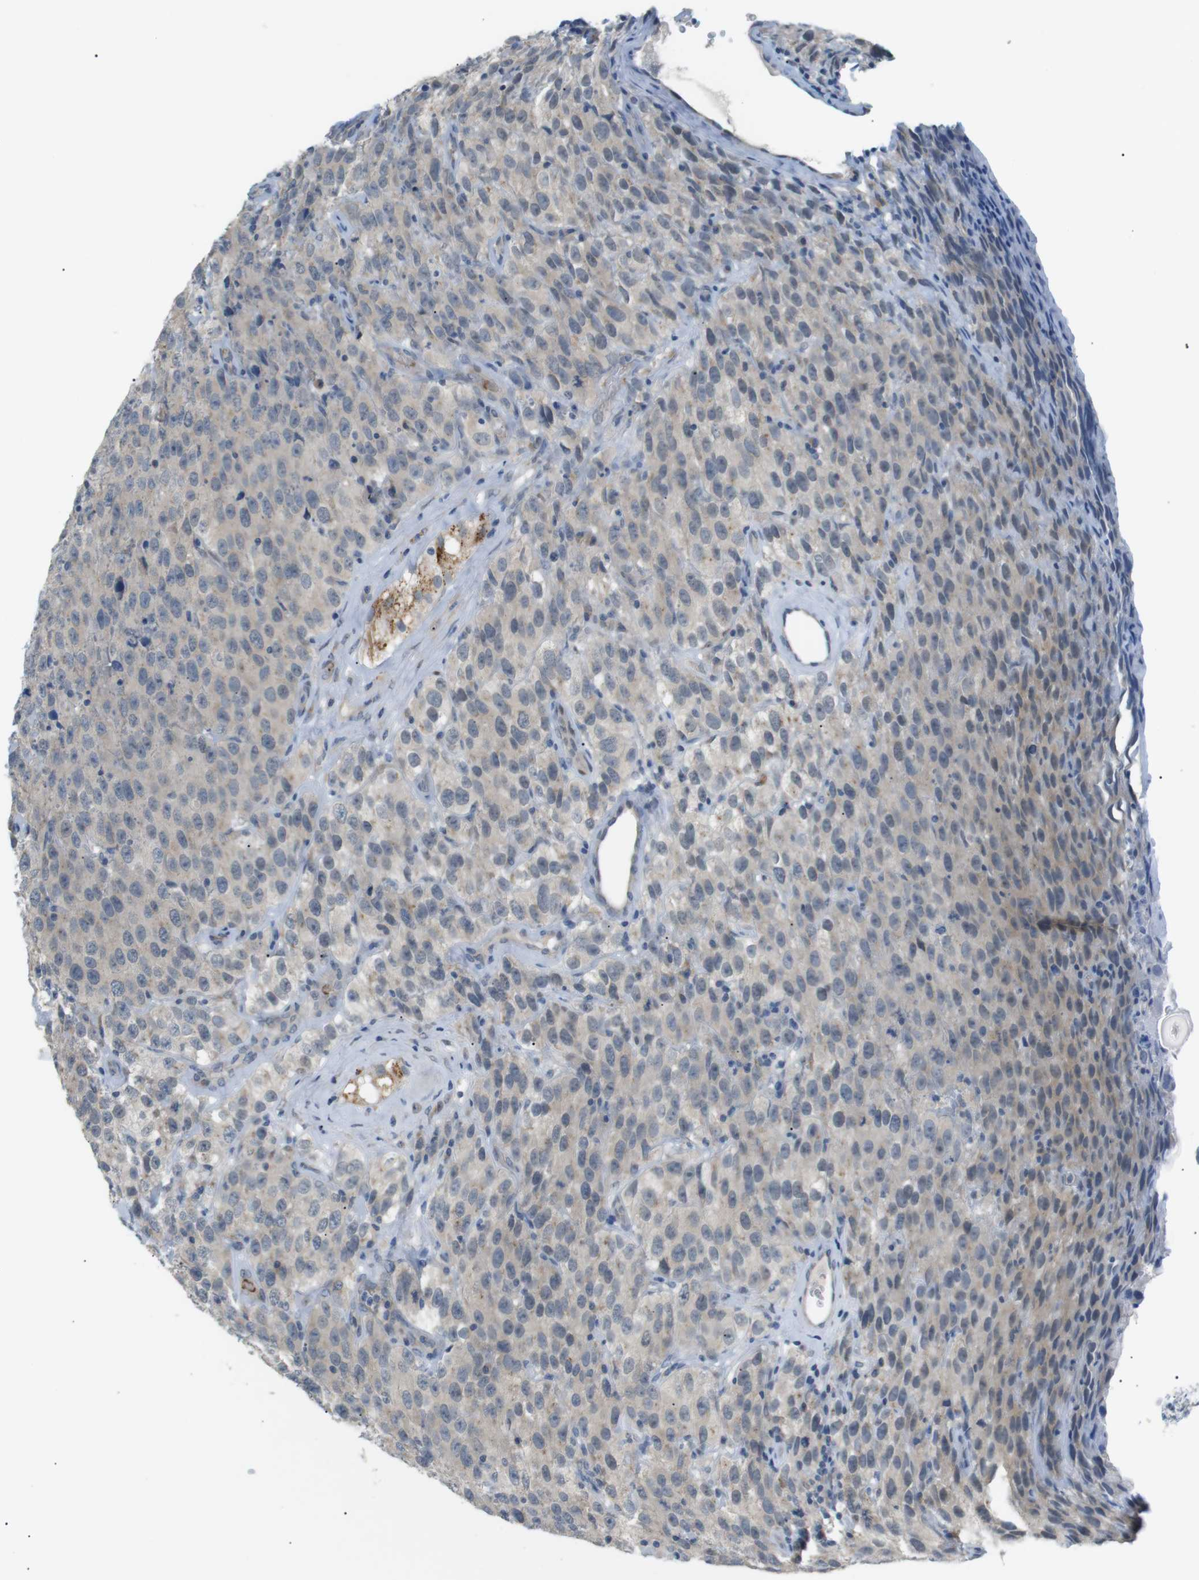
{"staining": {"intensity": "negative", "quantity": "none", "location": "none"}, "tissue": "testis cancer", "cell_type": "Tumor cells", "image_type": "cancer", "snomed": [{"axis": "morphology", "description": "Seminoma, NOS"}, {"axis": "topography", "description": "Testis"}], "caption": "DAB immunohistochemical staining of seminoma (testis) exhibits no significant staining in tumor cells.", "gene": "B4GALNT2", "patient": {"sex": "male", "age": 52}}